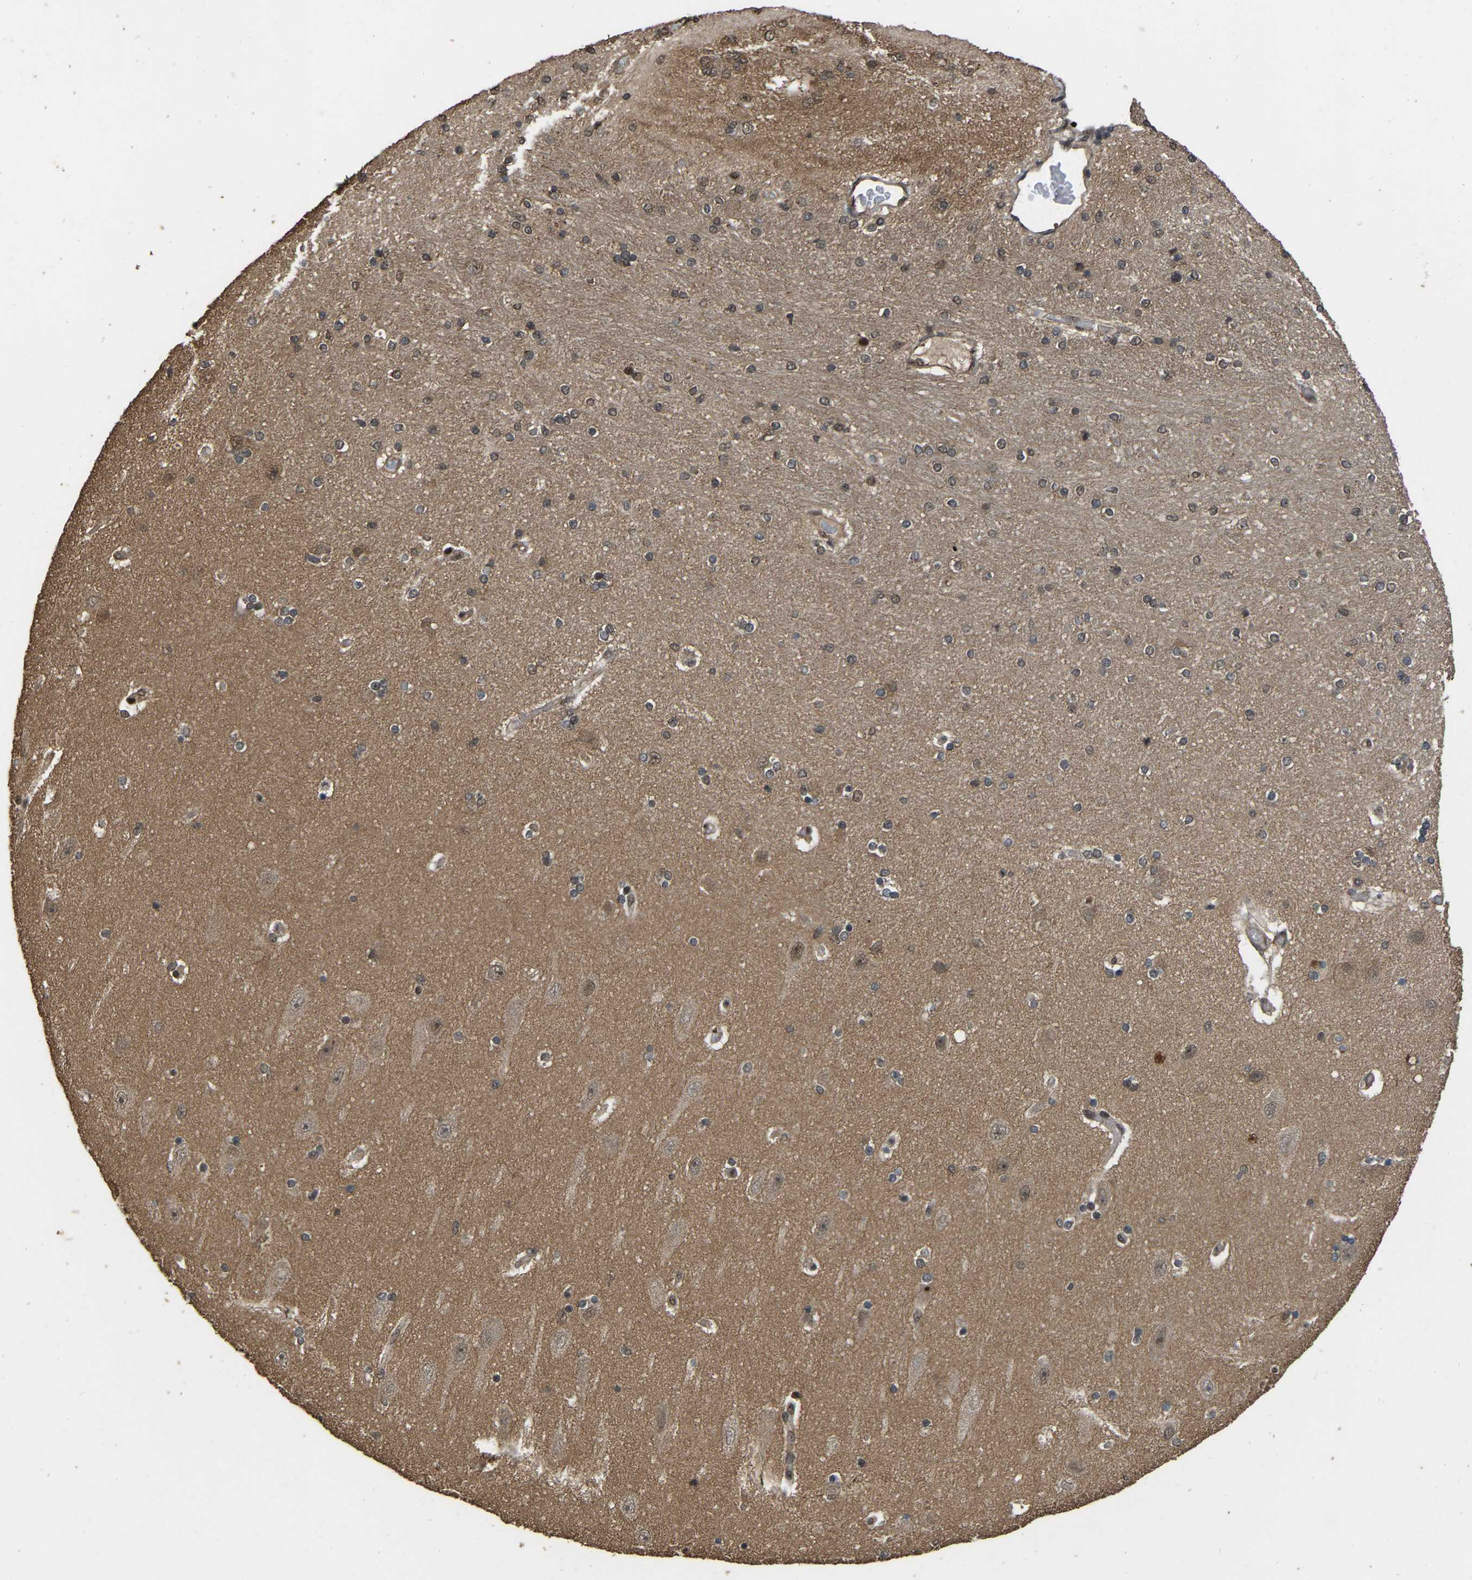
{"staining": {"intensity": "moderate", "quantity": ">75%", "location": "cytoplasmic/membranous,nuclear"}, "tissue": "hippocampus", "cell_type": "Glial cells", "image_type": "normal", "snomed": [{"axis": "morphology", "description": "Normal tissue, NOS"}, {"axis": "topography", "description": "Hippocampus"}], "caption": "This is an image of IHC staining of unremarkable hippocampus, which shows moderate expression in the cytoplasmic/membranous,nuclear of glial cells.", "gene": "ARHGAP23", "patient": {"sex": "female", "age": 54}}